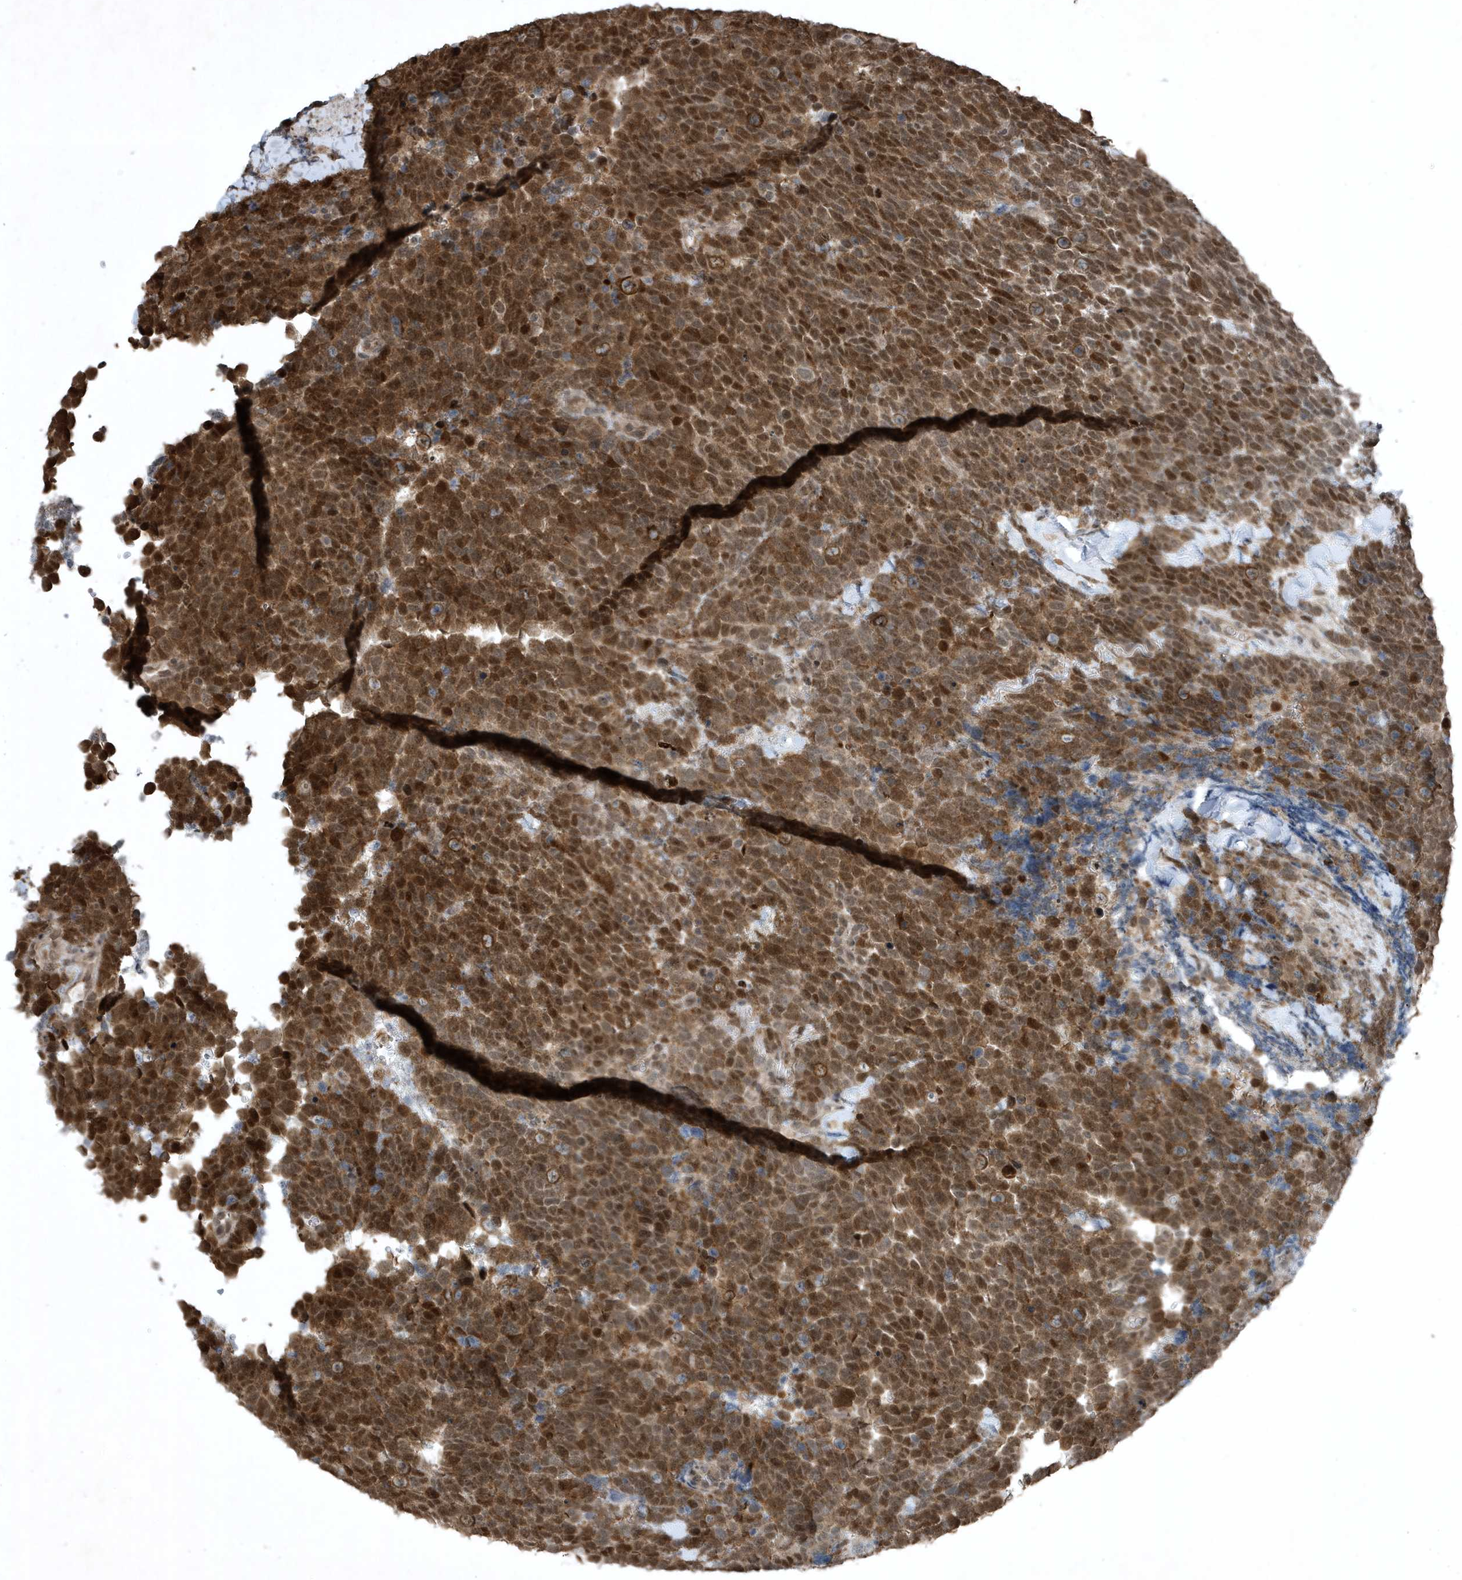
{"staining": {"intensity": "moderate", "quantity": ">75%", "location": "cytoplasmic/membranous,nuclear"}, "tissue": "urothelial cancer", "cell_type": "Tumor cells", "image_type": "cancer", "snomed": [{"axis": "morphology", "description": "Urothelial carcinoma, High grade"}, {"axis": "topography", "description": "Urinary bladder"}], "caption": "Protein expression analysis of human urothelial carcinoma (high-grade) reveals moderate cytoplasmic/membranous and nuclear expression in about >75% of tumor cells.", "gene": "HSPA1A", "patient": {"sex": "female", "age": 82}}